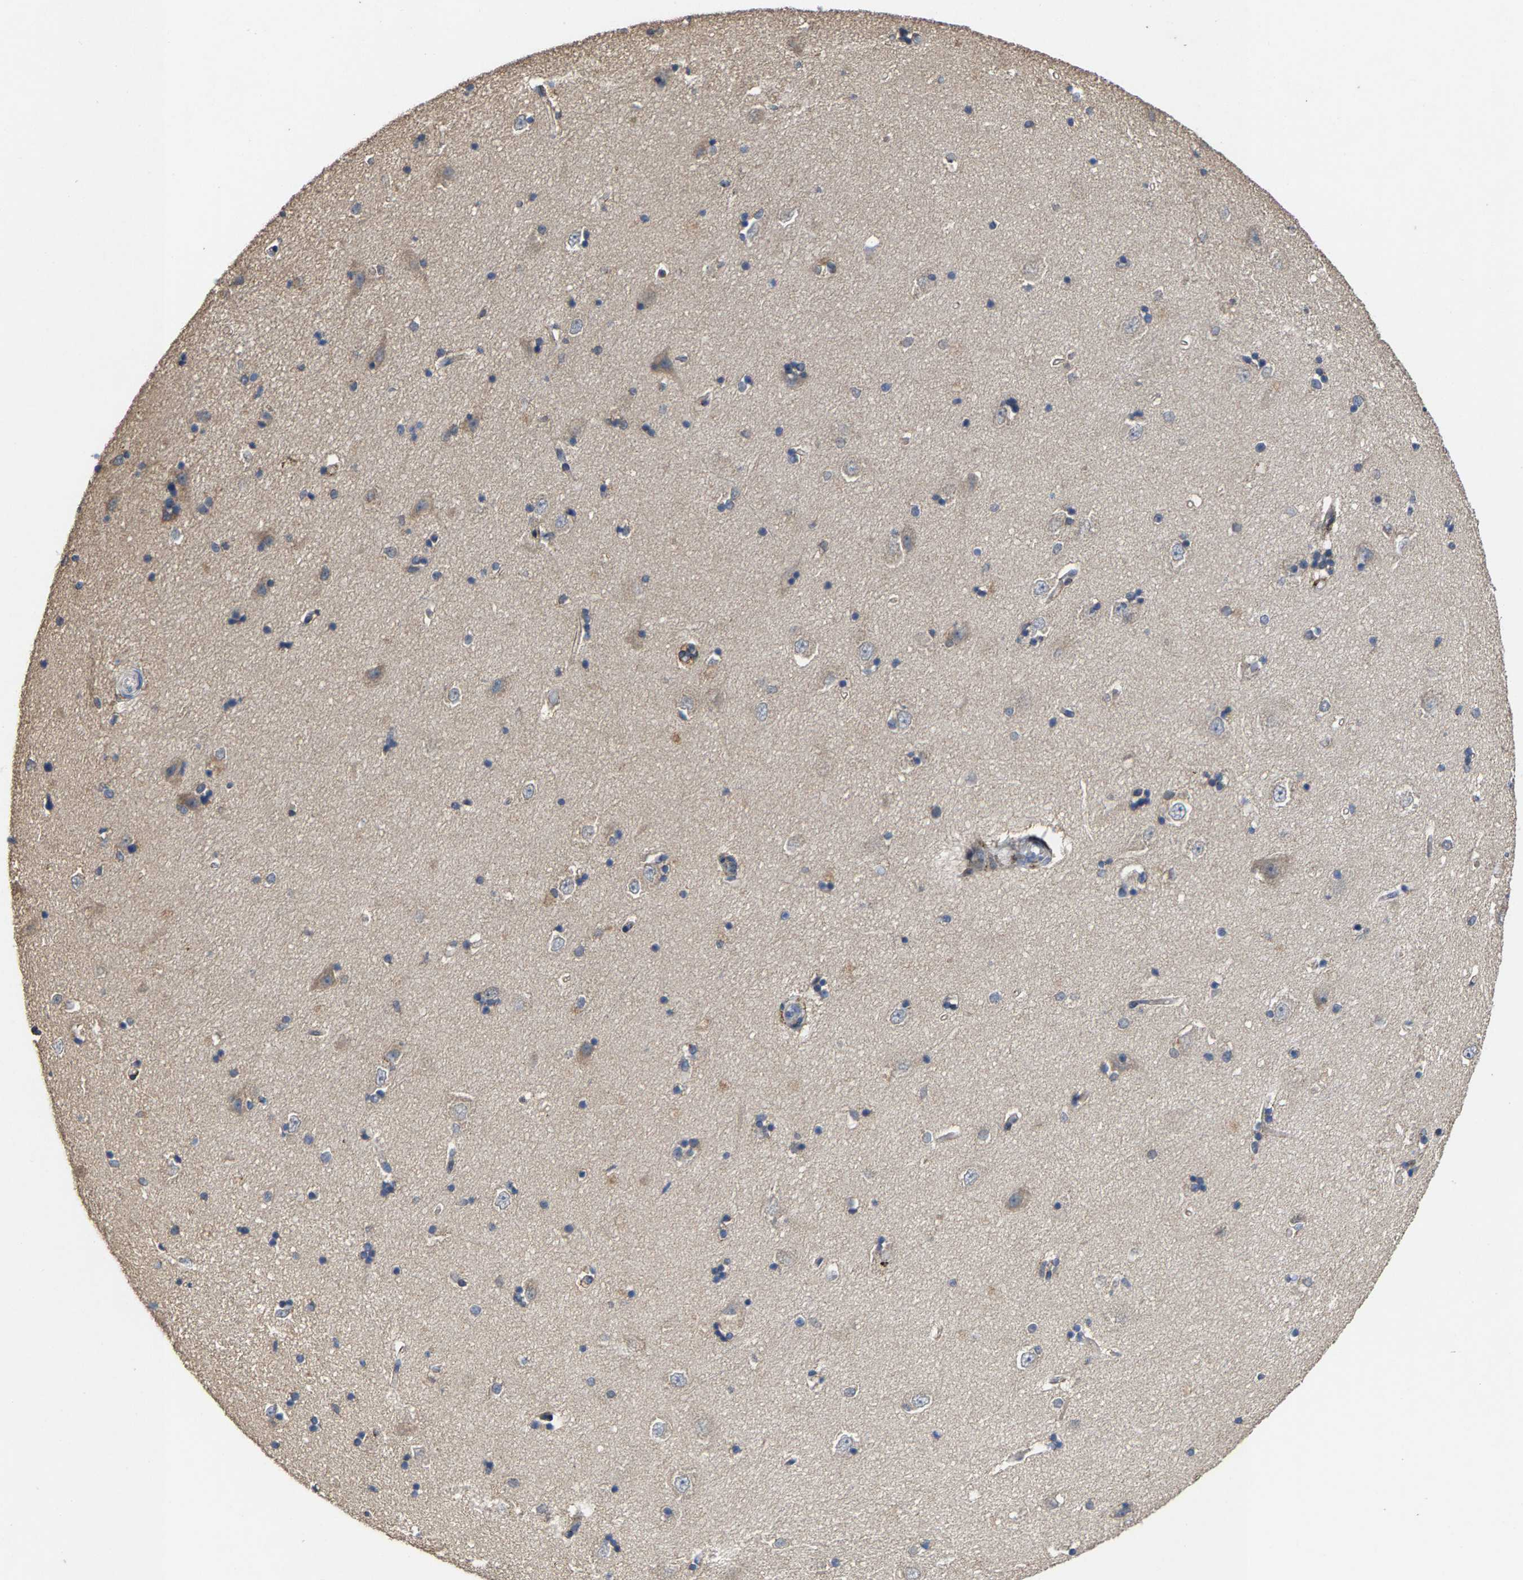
{"staining": {"intensity": "negative", "quantity": "none", "location": "none"}, "tissue": "hippocampus", "cell_type": "Glial cells", "image_type": "normal", "snomed": [{"axis": "morphology", "description": "Normal tissue, NOS"}, {"axis": "topography", "description": "Hippocampus"}], "caption": "Immunohistochemistry photomicrograph of unremarkable hippocampus stained for a protein (brown), which displays no expression in glial cells.", "gene": "FGD3", "patient": {"sex": "male", "age": 45}}